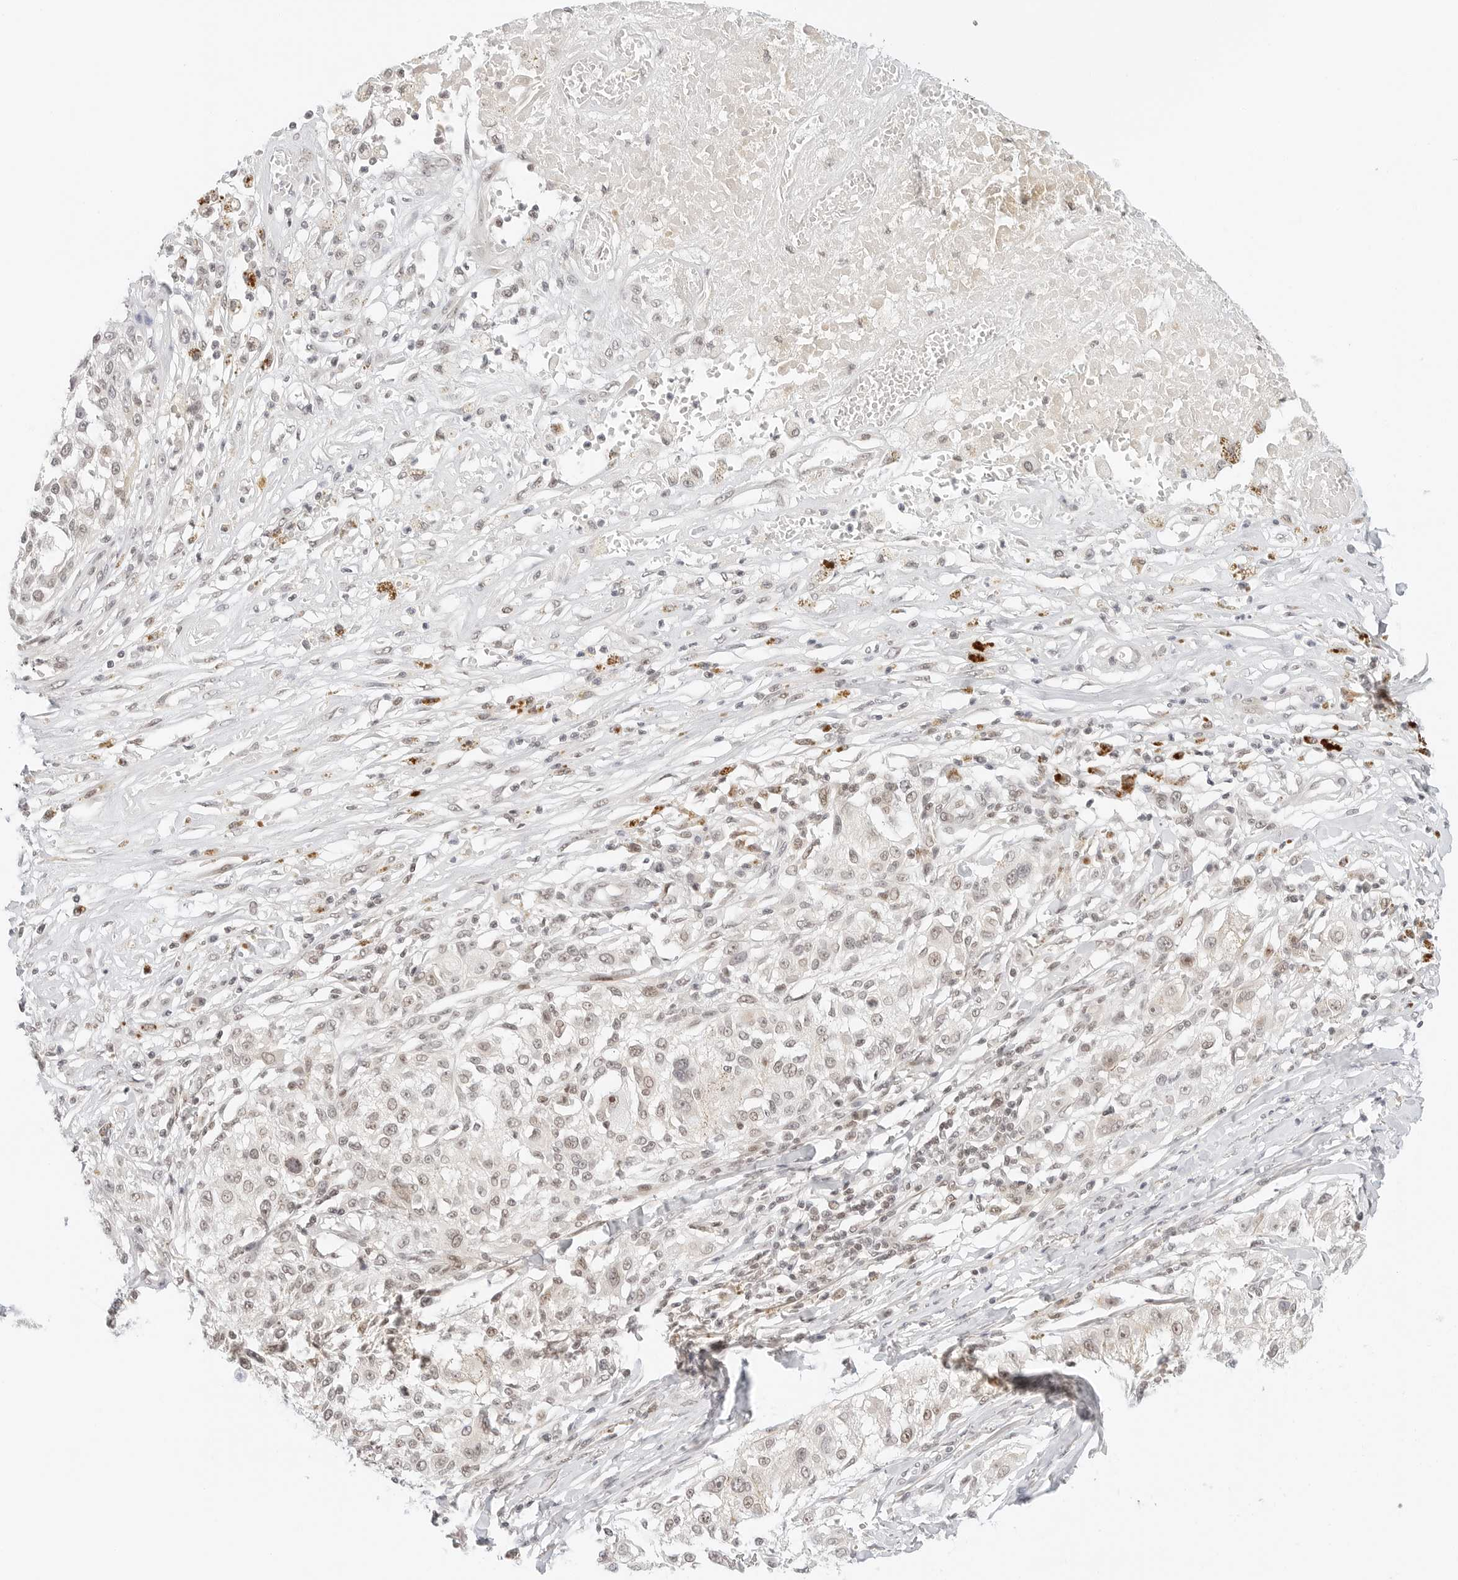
{"staining": {"intensity": "weak", "quantity": "25%-75%", "location": "nuclear"}, "tissue": "melanoma", "cell_type": "Tumor cells", "image_type": "cancer", "snomed": [{"axis": "morphology", "description": "Necrosis, NOS"}, {"axis": "morphology", "description": "Malignant melanoma, NOS"}, {"axis": "topography", "description": "Skin"}], "caption": "IHC histopathology image of neoplastic tissue: malignant melanoma stained using immunohistochemistry exhibits low levels of weak protein expression localized specifically in the nuclear of tumor cells, appearing as a nuclear brown color.", "gene": "NEO1", "patient": {"sex": "female", "age": 87}}